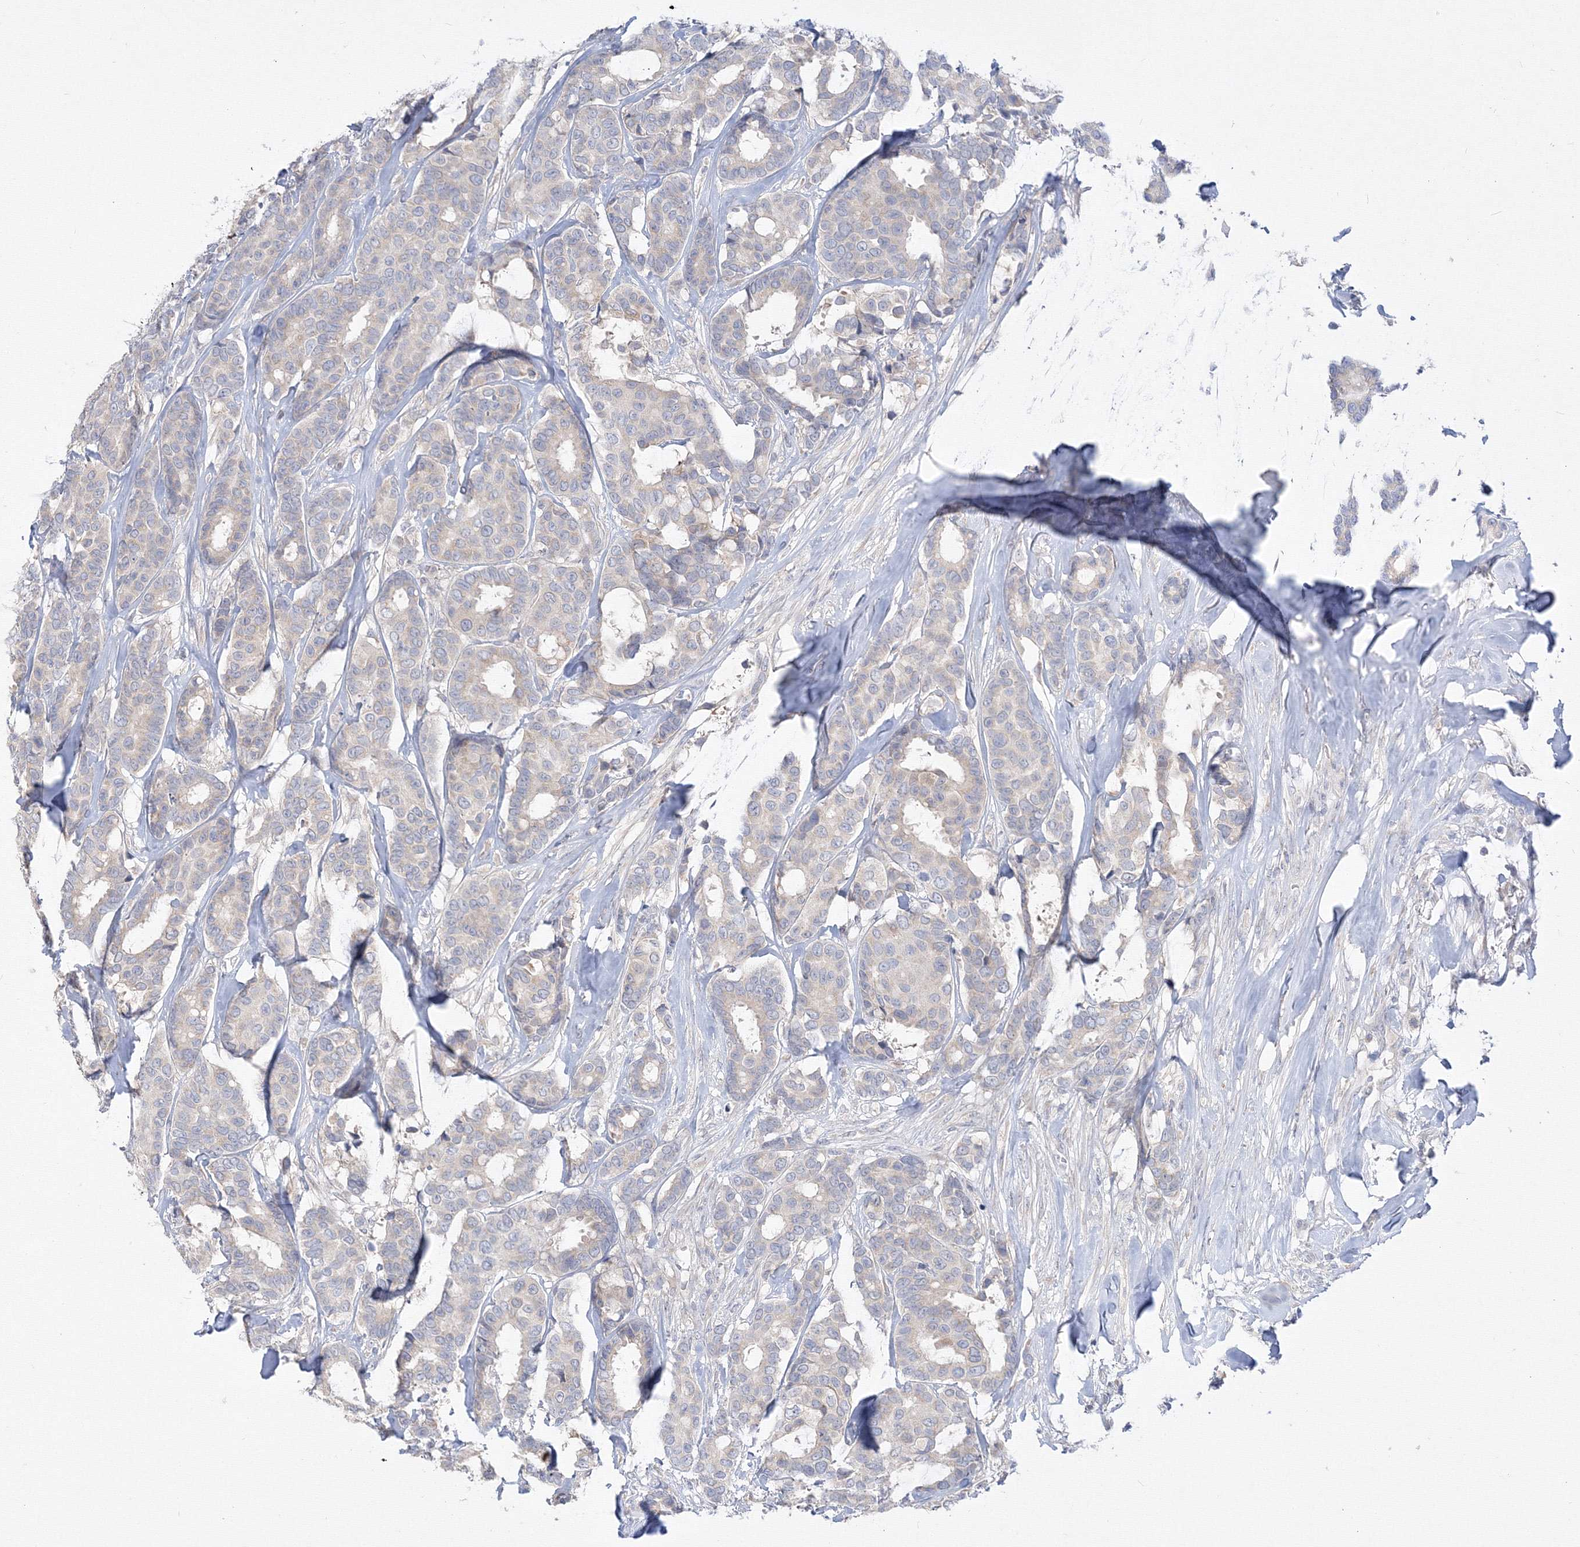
{"staining": {"intensity": "weak", "quantity": "<25%", "location": "cytoplasmic/membranous"}, "tissue": "breast cancer", "cell_type": "Tumor cells", "image_type": "cancer", "snomed": [{"axis": "morphology", "description": "Duct carcinoma"}, {"axis": "topography", "description": "Breast"}], "caption": "Immunohistochemistry micrograph of neoplastic tissue: breast cancer (infiltrating ductal carcinoma) stained with DAB reveals no significant protein expression in tumor cells.", "gene": "FBXL8", "patient": {"sex": "female", "age": 87}}